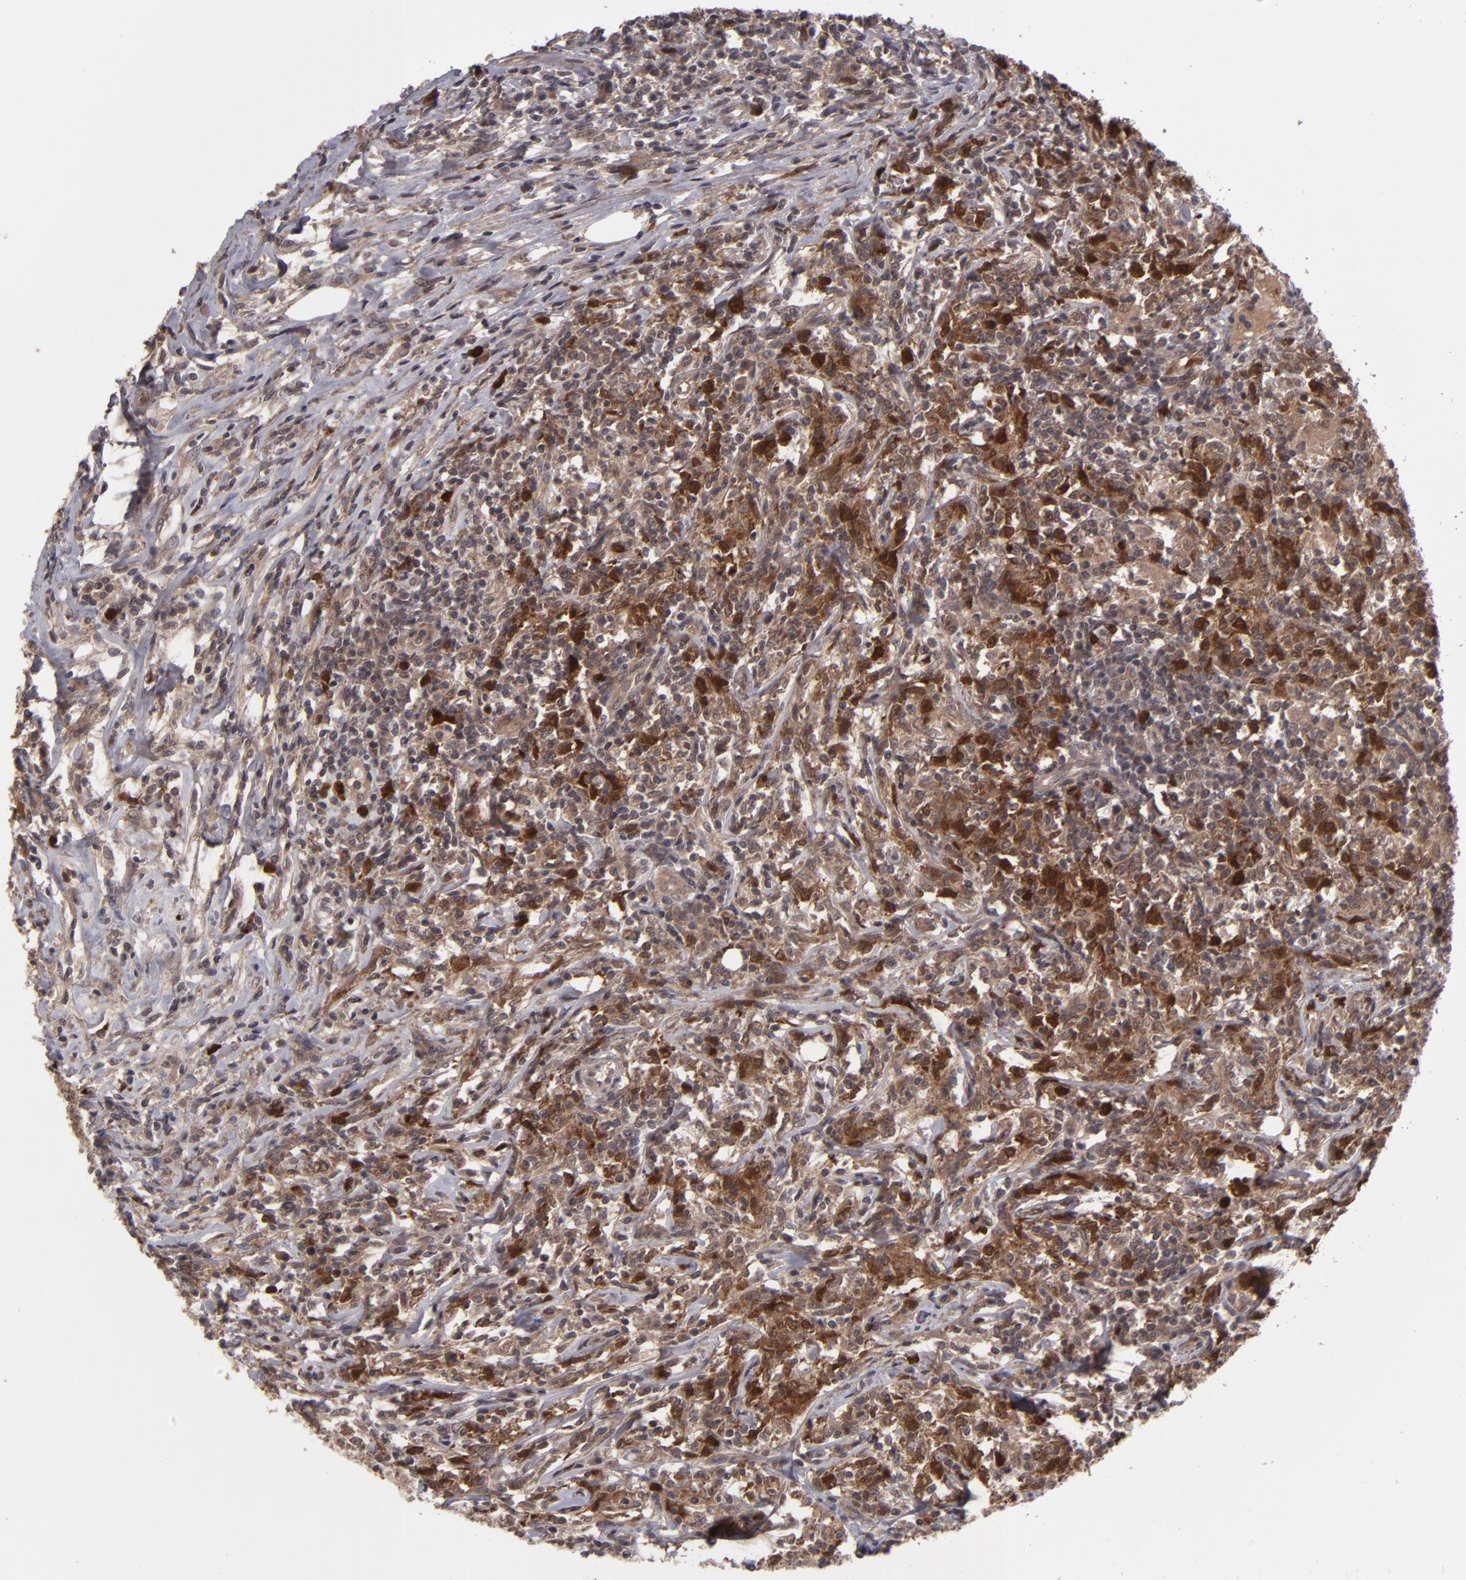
{"staining": {"intensity": "strong", "quantity": ">75%", "location": "cytoplasmic/membranous,nuclear"}, "tissue": "lymphoma", "cell_type": "Tumor cells", "image_type": "cancer", "snomed": [{"axis": "morphology", "description": "Malignant lymphoma, non-Hodgkin's type, High grade"}, {"axis": "topography", "description": "Lymph node"}], "caption": "A histopathology image showing strong cytoplasmic/membranous and nuclear positivity in approximately >75% of tumor cells in high-grade malignant lymphoma, non-Hodgkin's type, as visualized by brown immunohistochemical staining.", "gene": "TYMS", "patient": {"sex": "female", "age": 84}}